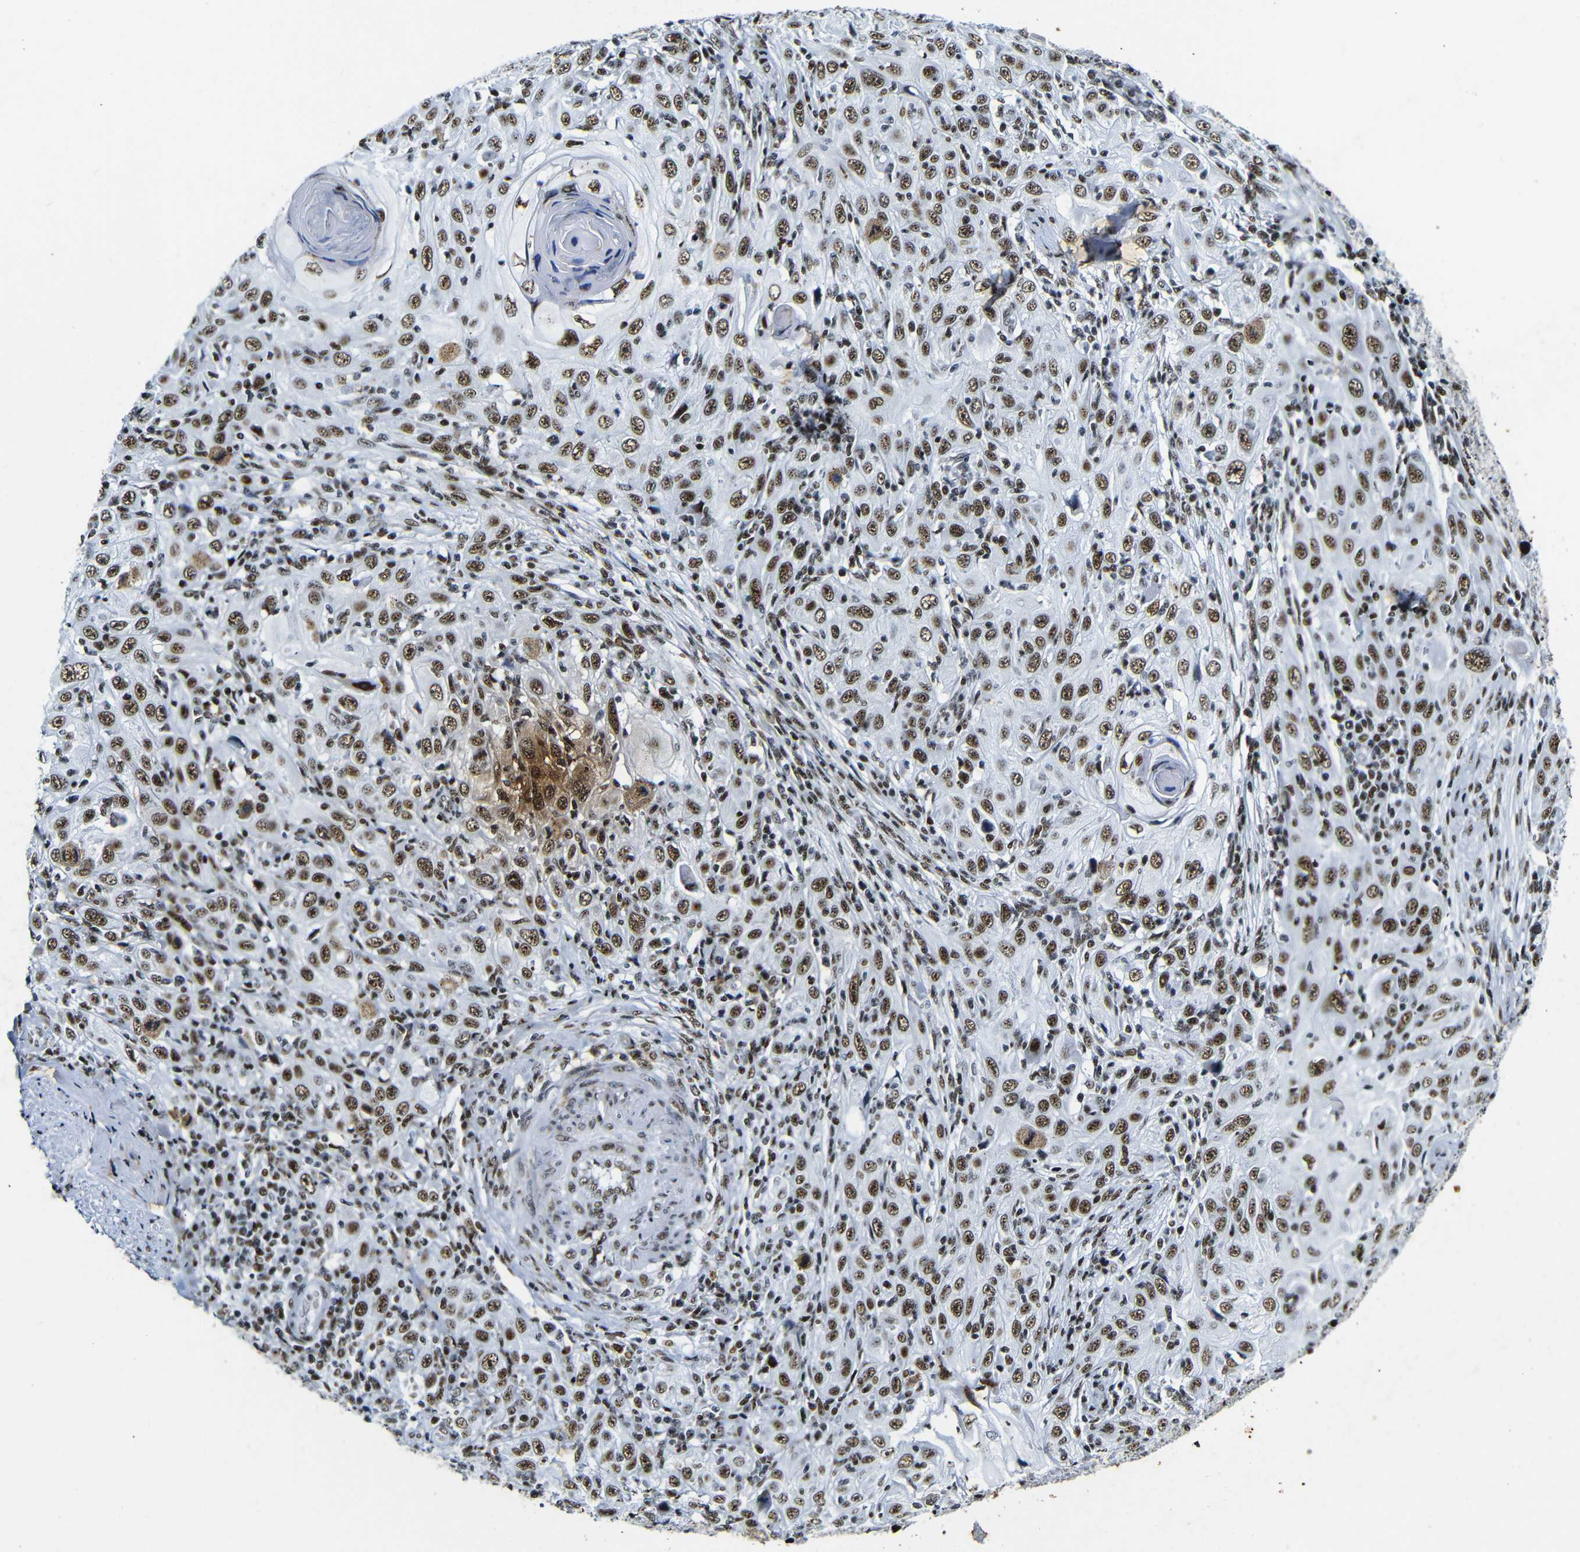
{"staining": {"intensity": "strong", "quantity": ">75%", "location": "nuclear"}, "tissue": "skin cancer", "cell_type": "Tumor cells", "image_type": "cancer", "snomed": [{"axis": "morphology", "description": "Squamous cell carcinoma, NOS"}, {"axis": "topography", "description": "Skin"}], "caption": "An IHC micrograph of neoplastic tissue is shown. Protein staining in brown labels strong nuclear positivity in skin cancer within tumor cells. Nuclei are stained in blue.", "gene": "SRSF1", "patient": {"sex": "female", "age": 88}}